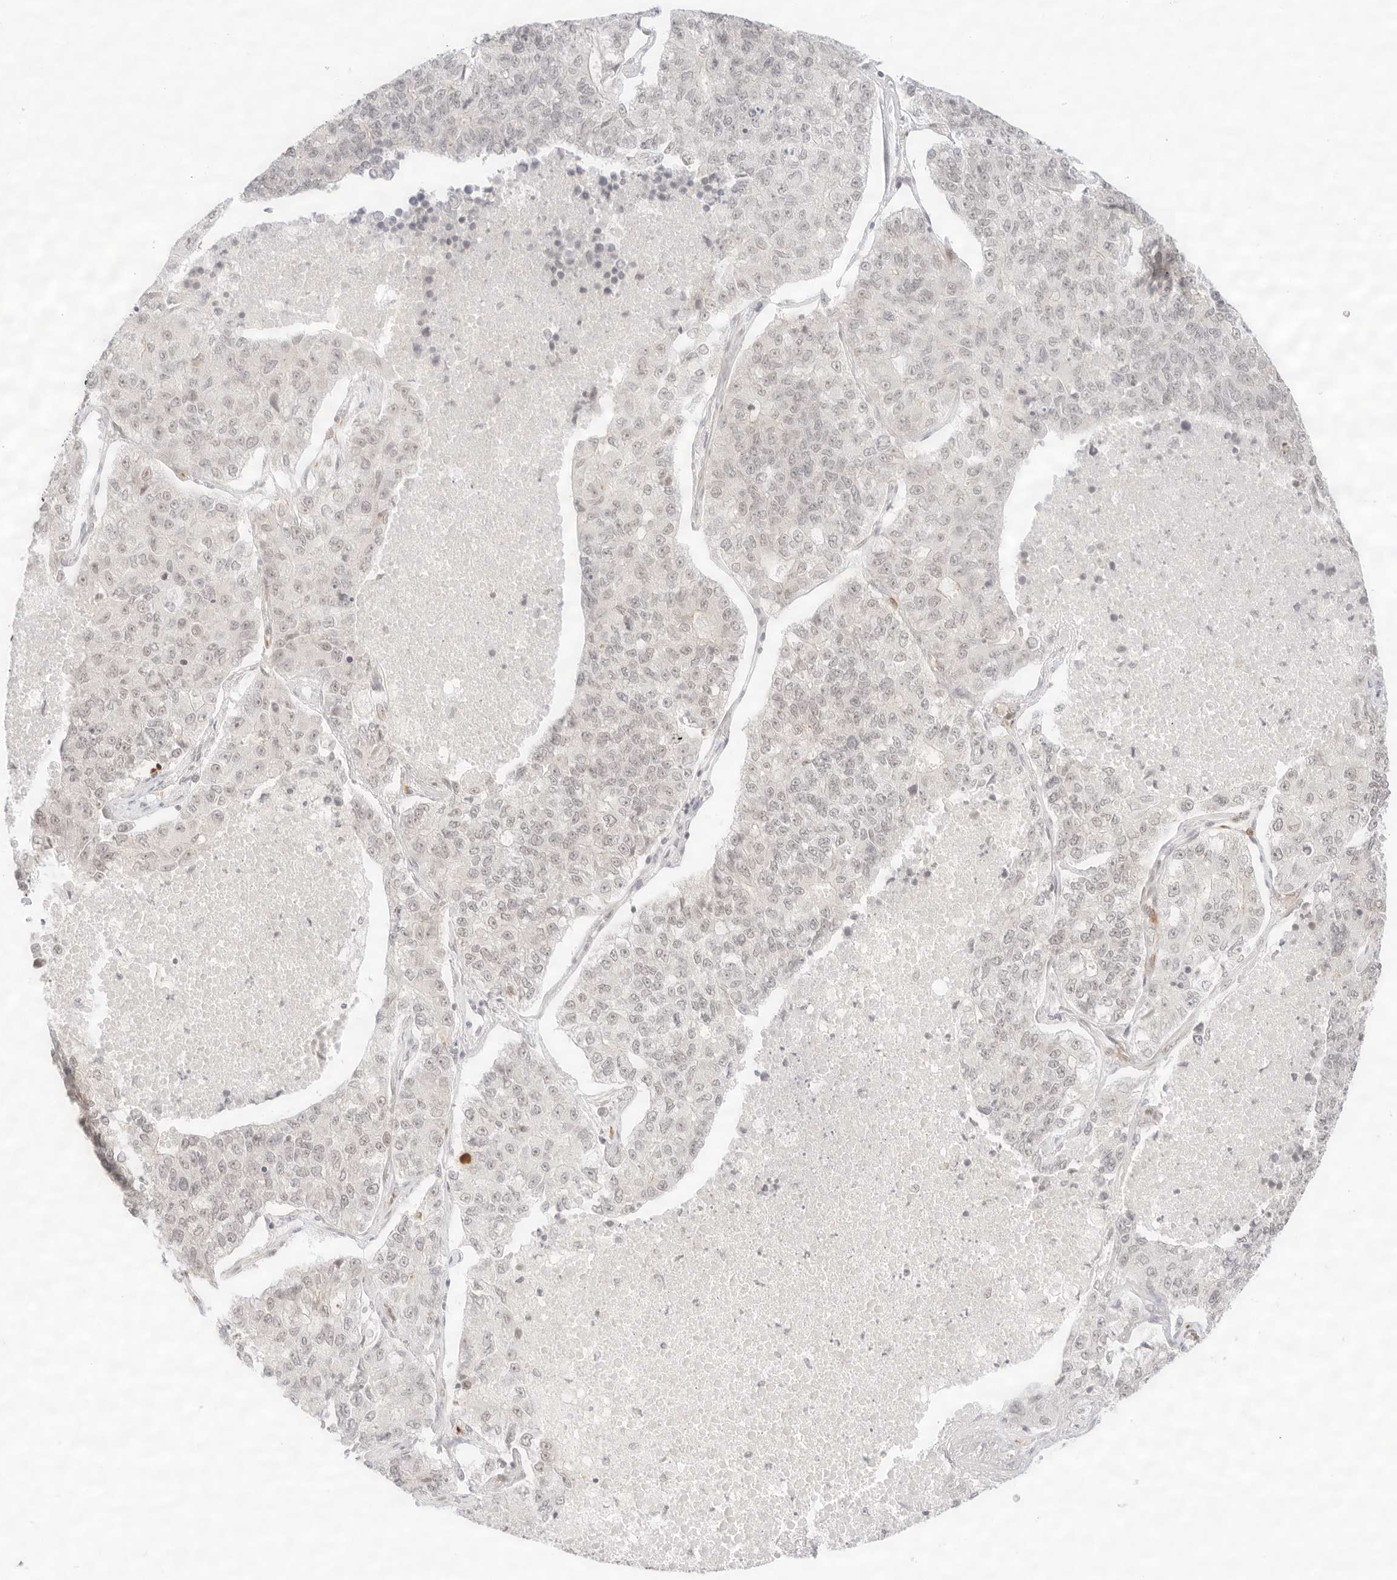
{"staining": {"intensity": "negative", "quantity": "none", "location": "none"}, "tissue": "lung cancer", "cell_type": "Tumor cells", "image_type": "cancer", "snomed": [{"axis": "morphology", "description": "Adenocarcinoma, NOS"}, {"axis": "topography", "description": "Lung"}], "caption": "Adenocarcinoma (lung) was stained to show a protein in brown. There is no significant staining in tumor cells.", "gene": "GNAS", "patient": {"sex": "male", "age": 49}}